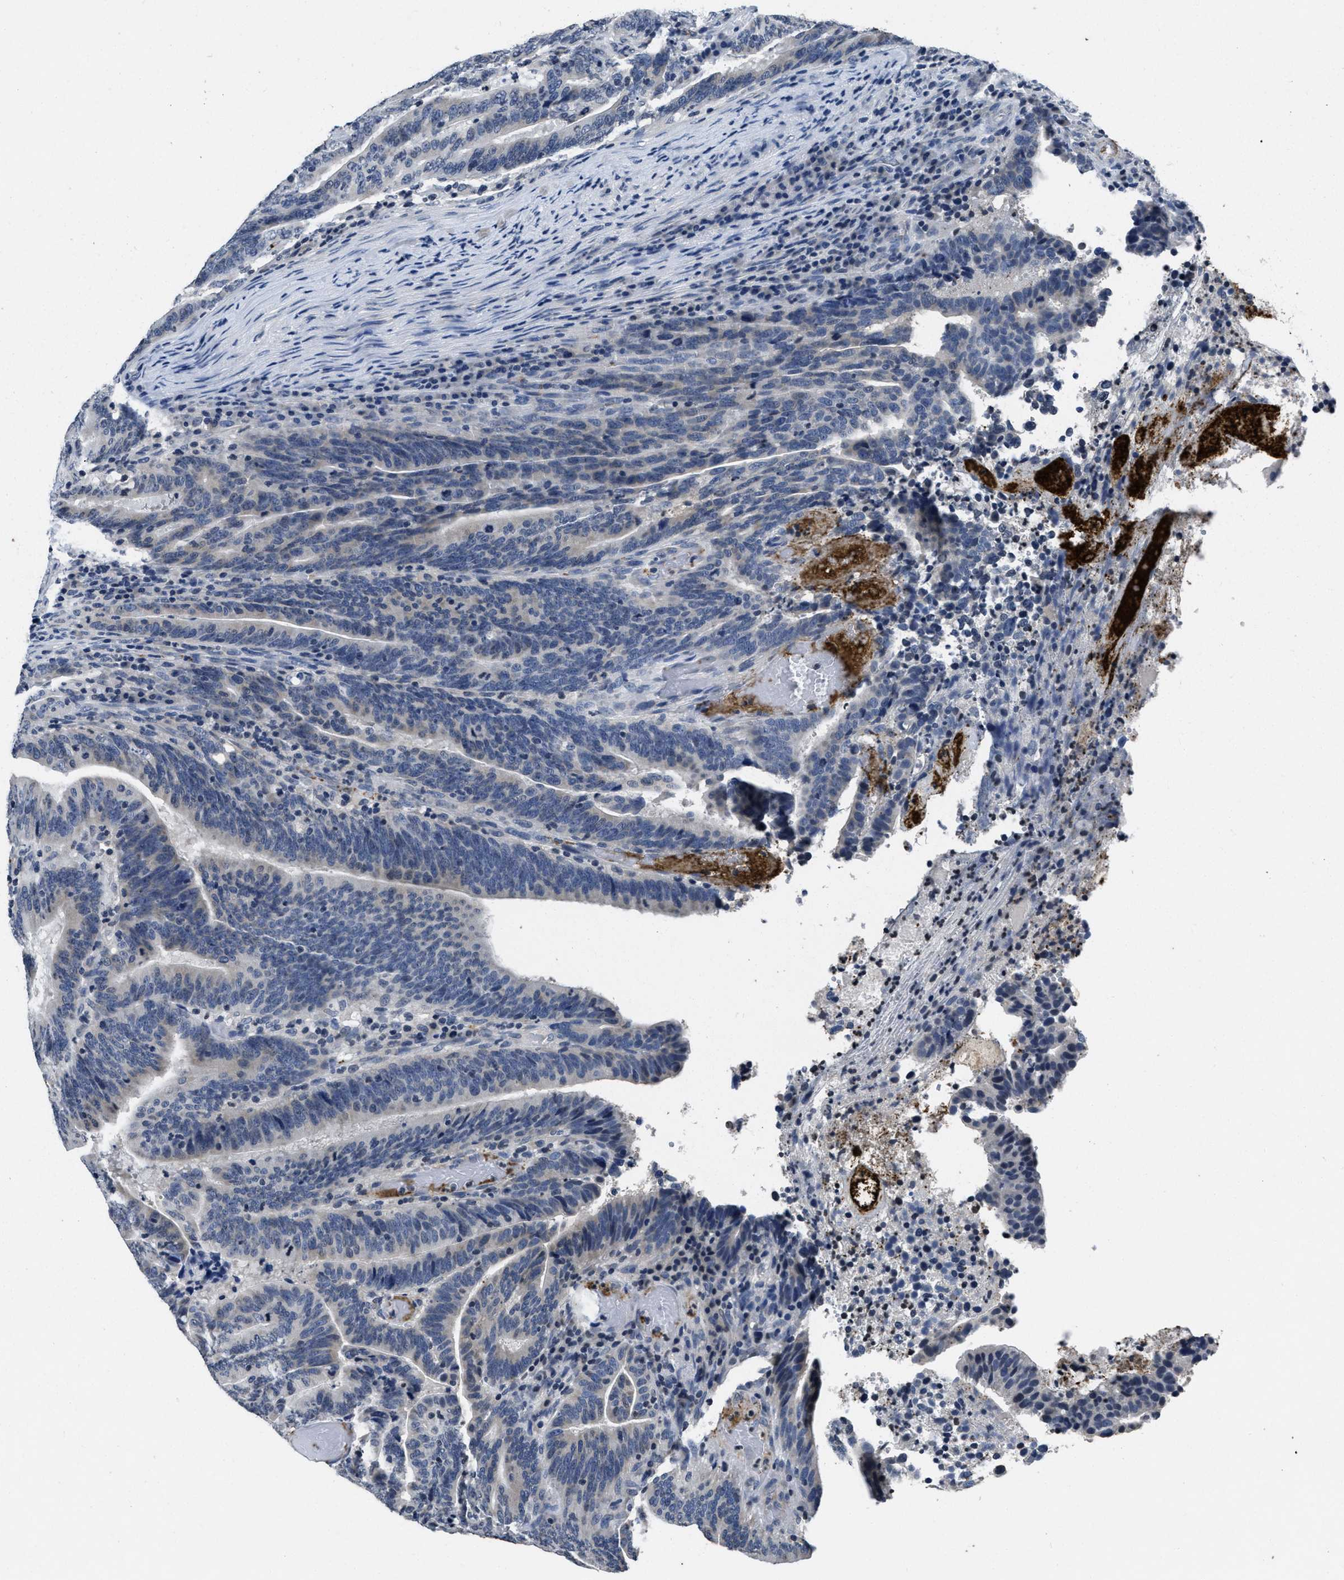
{"staining": {"intensity": "negative", "quantity": "none", "location": "none"}, "tissue": "colorectal cancer", "cell_type": "Tumor cells", "image_type": "cancer", "snomed": [{"axis": "morphology", "description": "Adenocarcinoma, NOS"}, {"axis": "topography", "description": "Colon"}], "caption": "An IHC micrograph of adenocarcinoma (colorectal) is shown. There is no staining in tumor cells of adenocarcinoma (colorectal).", "gene": "ITGA2B", "patient": {"sex": "female", "age": 66}}